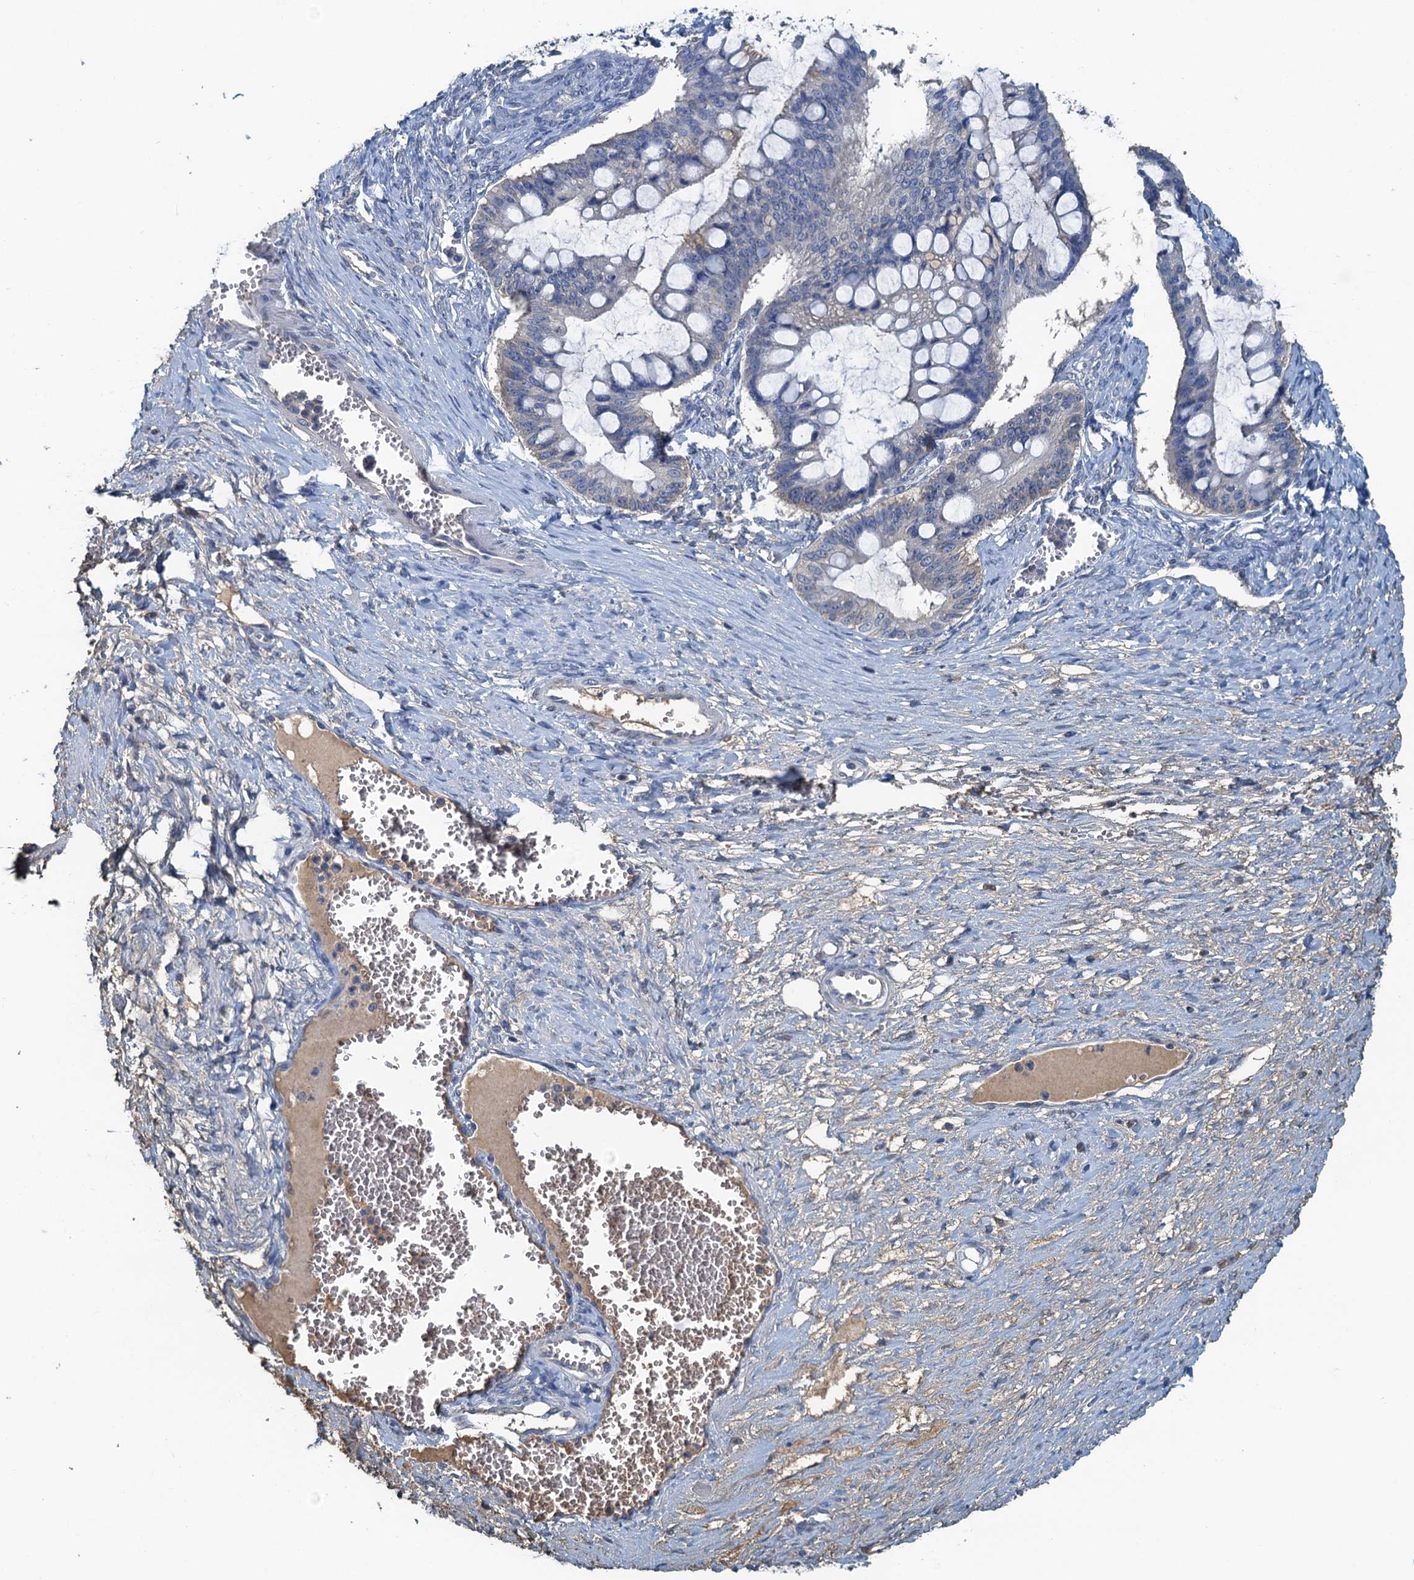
{"staining": {"intensity": "negative", "quantity": "none", "location": "none"}, "tissue": "ovarian cancer", "cell_type": "Tumor cells", "image_type": "cancer", "snomed": [{"axis": "morphology", "description": "Cystadenocarcinoma, mucinous, NOS"}, {"axis": "topography", "description": "Ovary"}], "caption": "DAB (3,3'-diaminobenzidine) immunohistochemical staining of human mucinous cystadenocarcinoma (ovarian) displays no significant staining in tumor cells.", "gene": "LSM14B", "patient": {"sex": "female", "age": 73}}